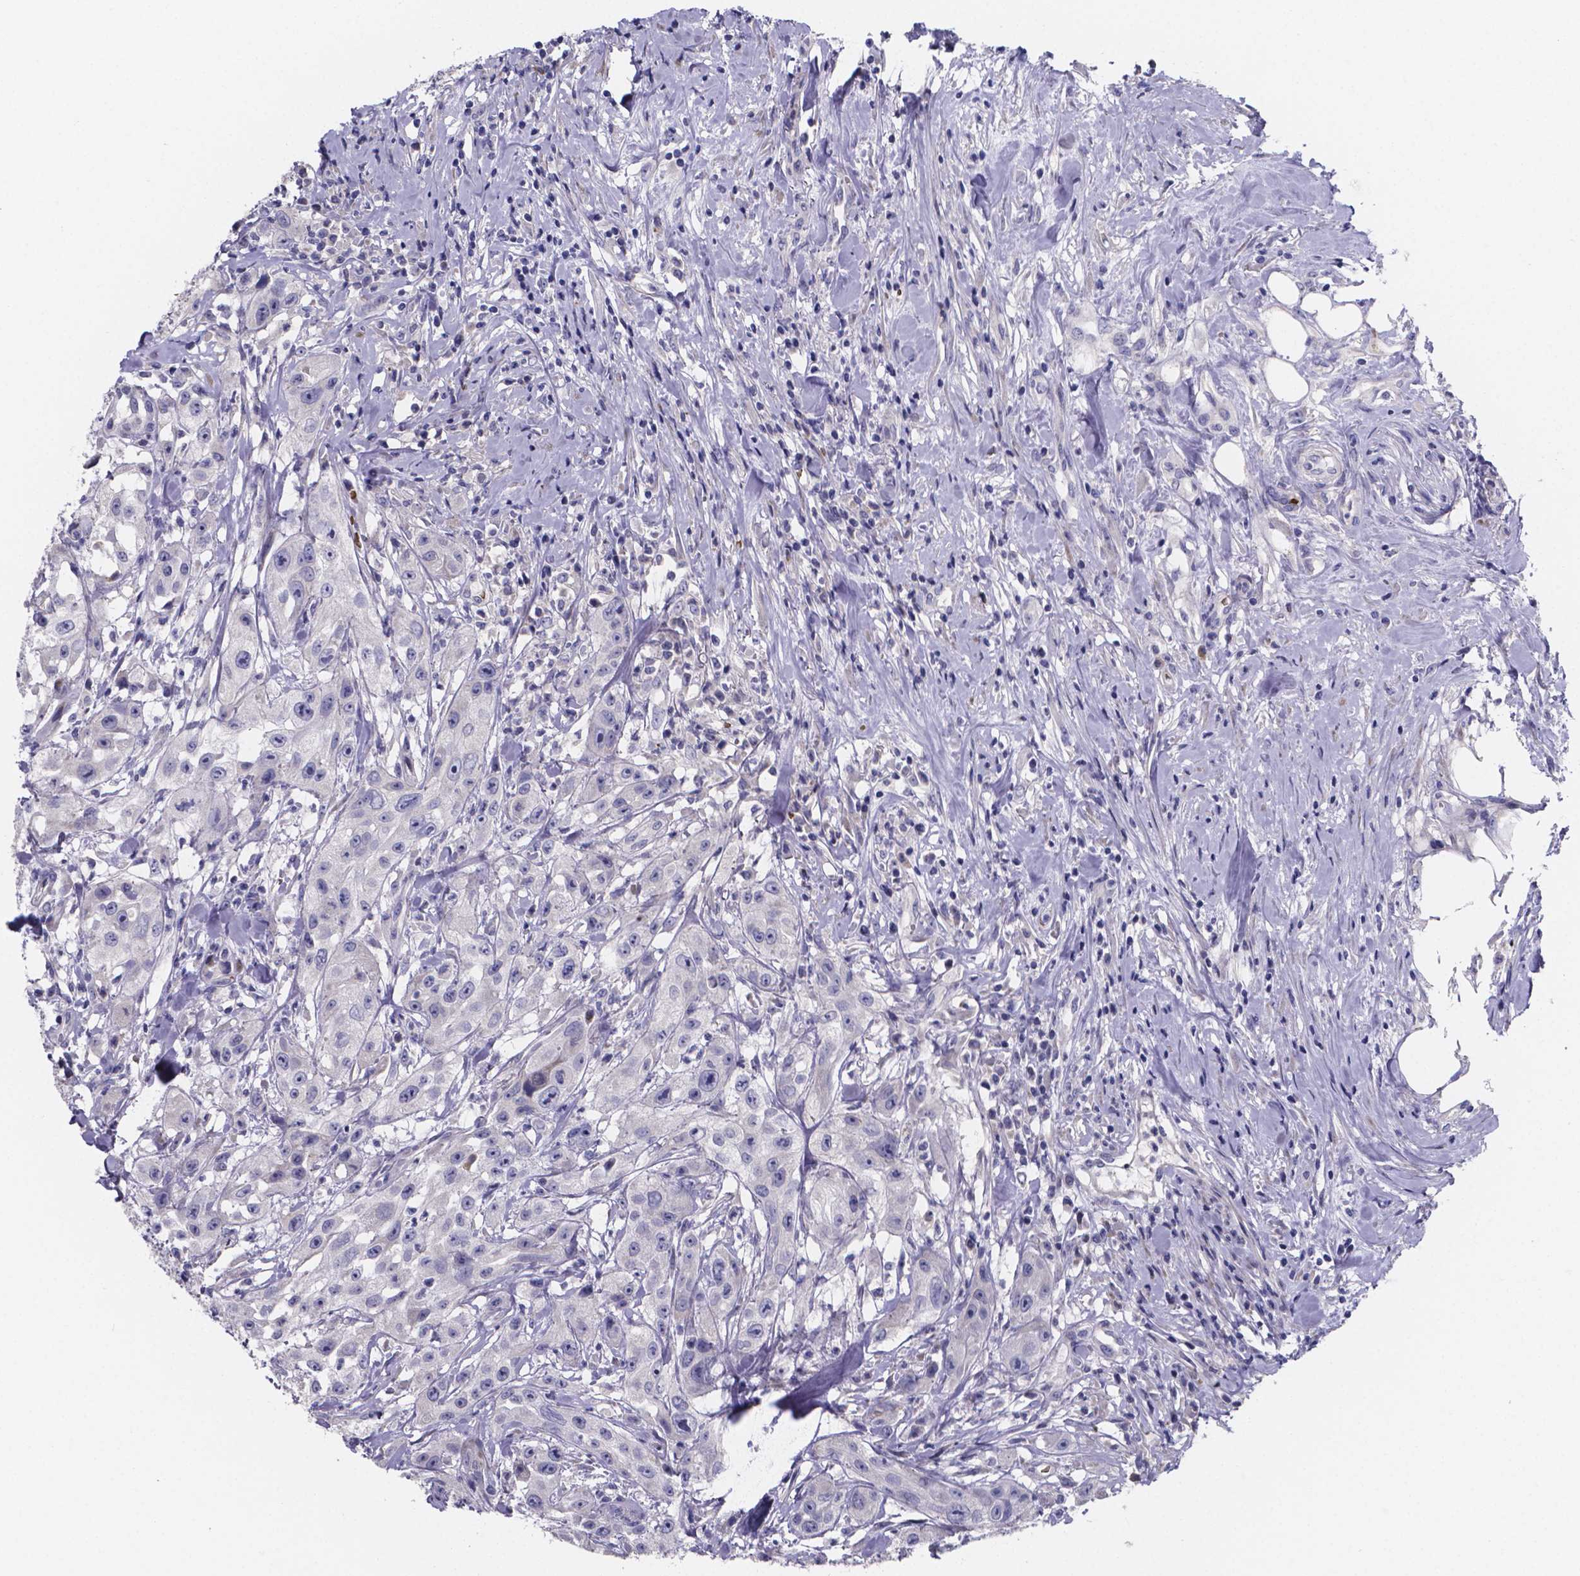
{"staining": {"intensity": "negative", "quantity": "none", "location": "none"}, "tissue": "urothelial cancer", "cell_type": "Tumor cells", "image_type": "cancer", "snomed": [{"axis": "morphology", "description": "Urothelial carcinoma, High grade"}, {"axis": "topography", "description": "Urinary bladder"}], "caption": "This is an immunohistochemistry image of high-grade urothelial carcinoma. There is no staining in tumor cells.", "gene": "GABRA3", "patient": {"sex": "male", "age": 79}}